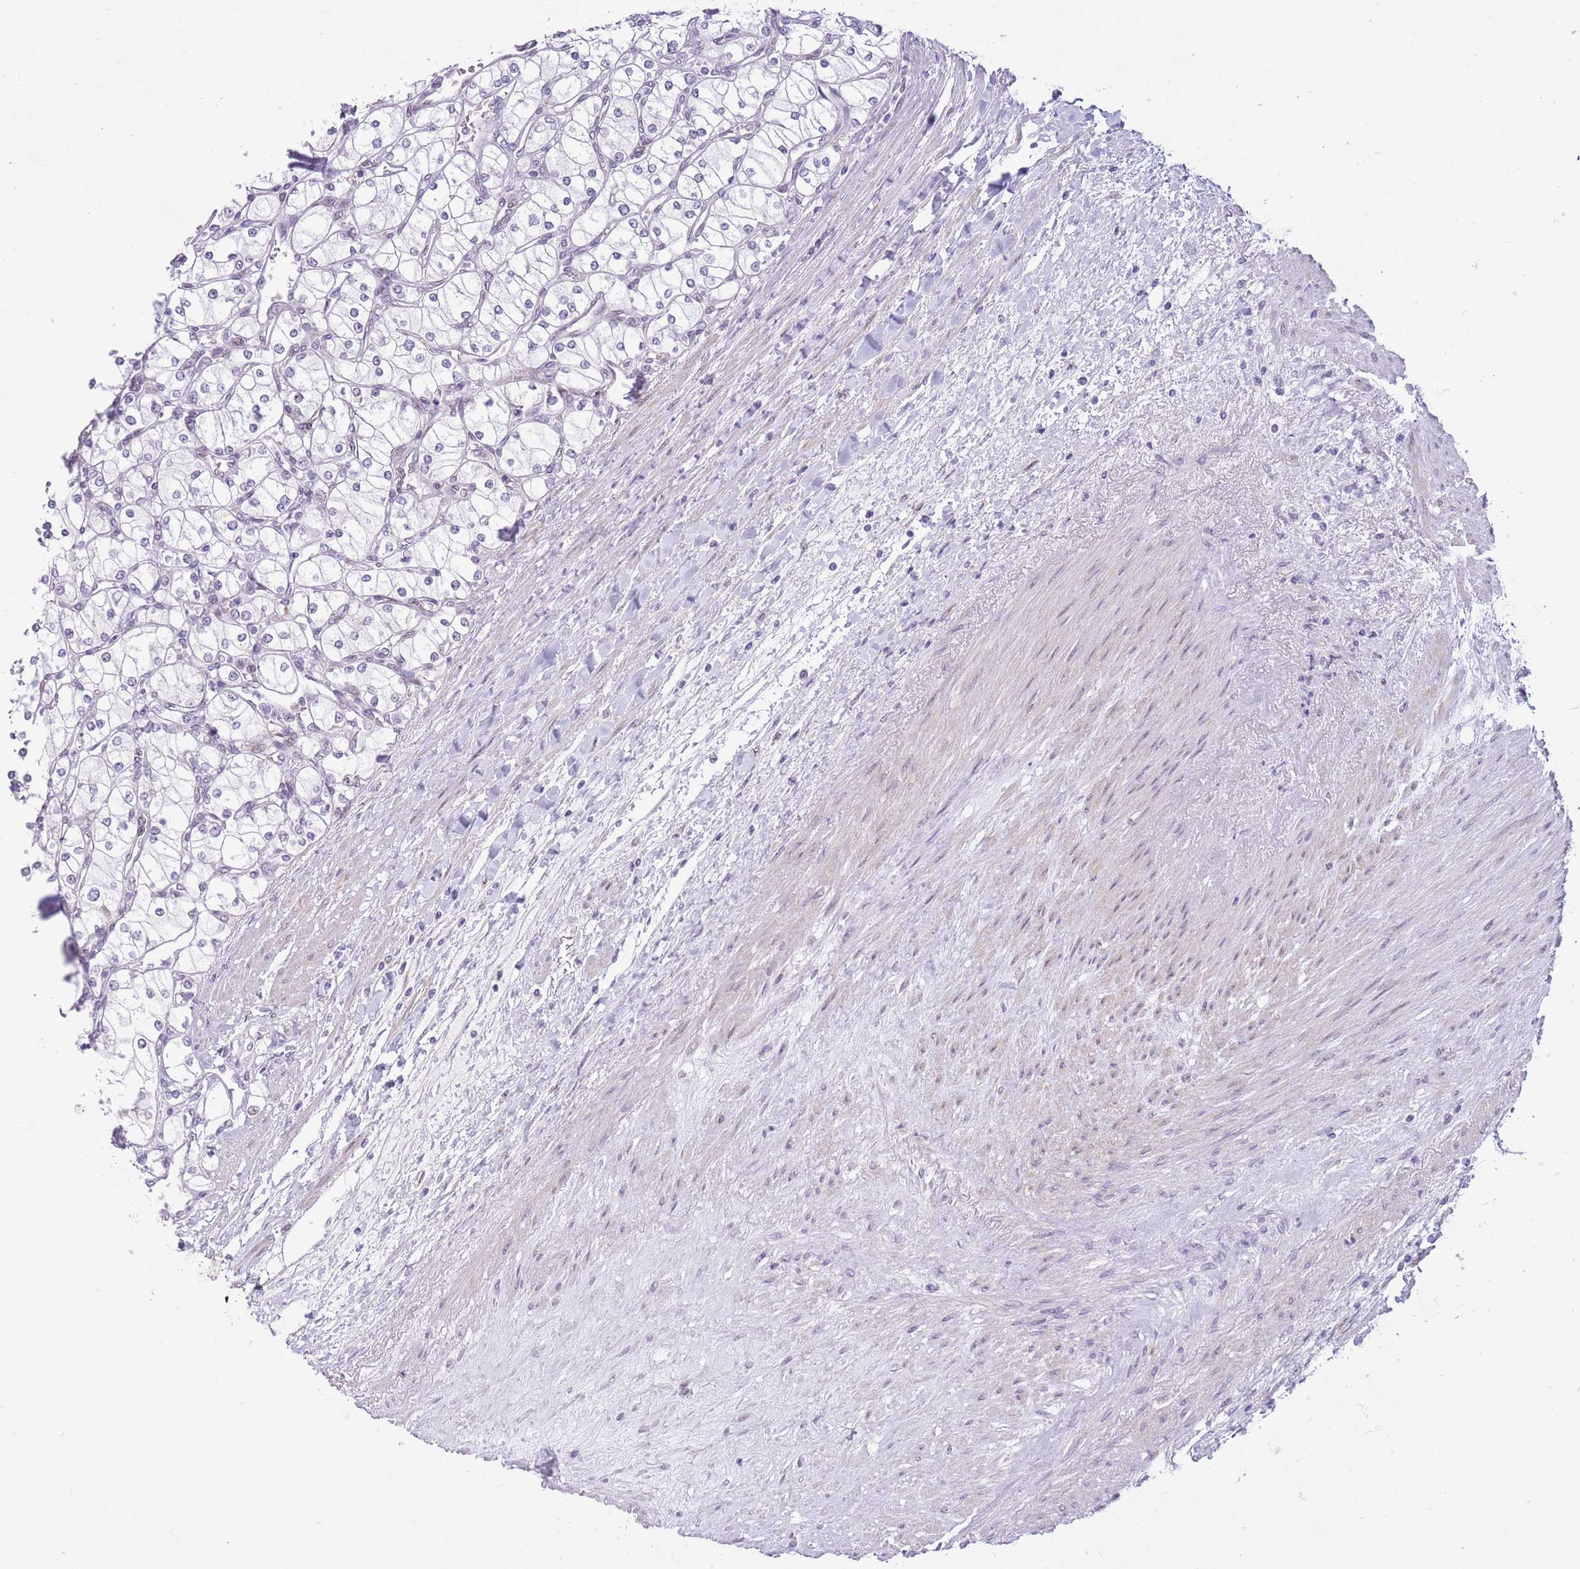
{"staining": {"intensity": "negative", "quantity": "none", "location": "none"}, "tissue": "renal cancer", "cell_type": "Tumor cells", "image_type": "cancer", "snomed": [{"axis": "morphology", "description": "Adenocarcinoma, NOS"}, {"axis": "topography", "description": "Kidney"}], "caption": "An immunohistochemistry histopathology image of renal cancer is shown. There is no staining in tumor cells of renal cancer.", "gene": "ZNF576", "patient": {"sex": "male", "age": 80}}